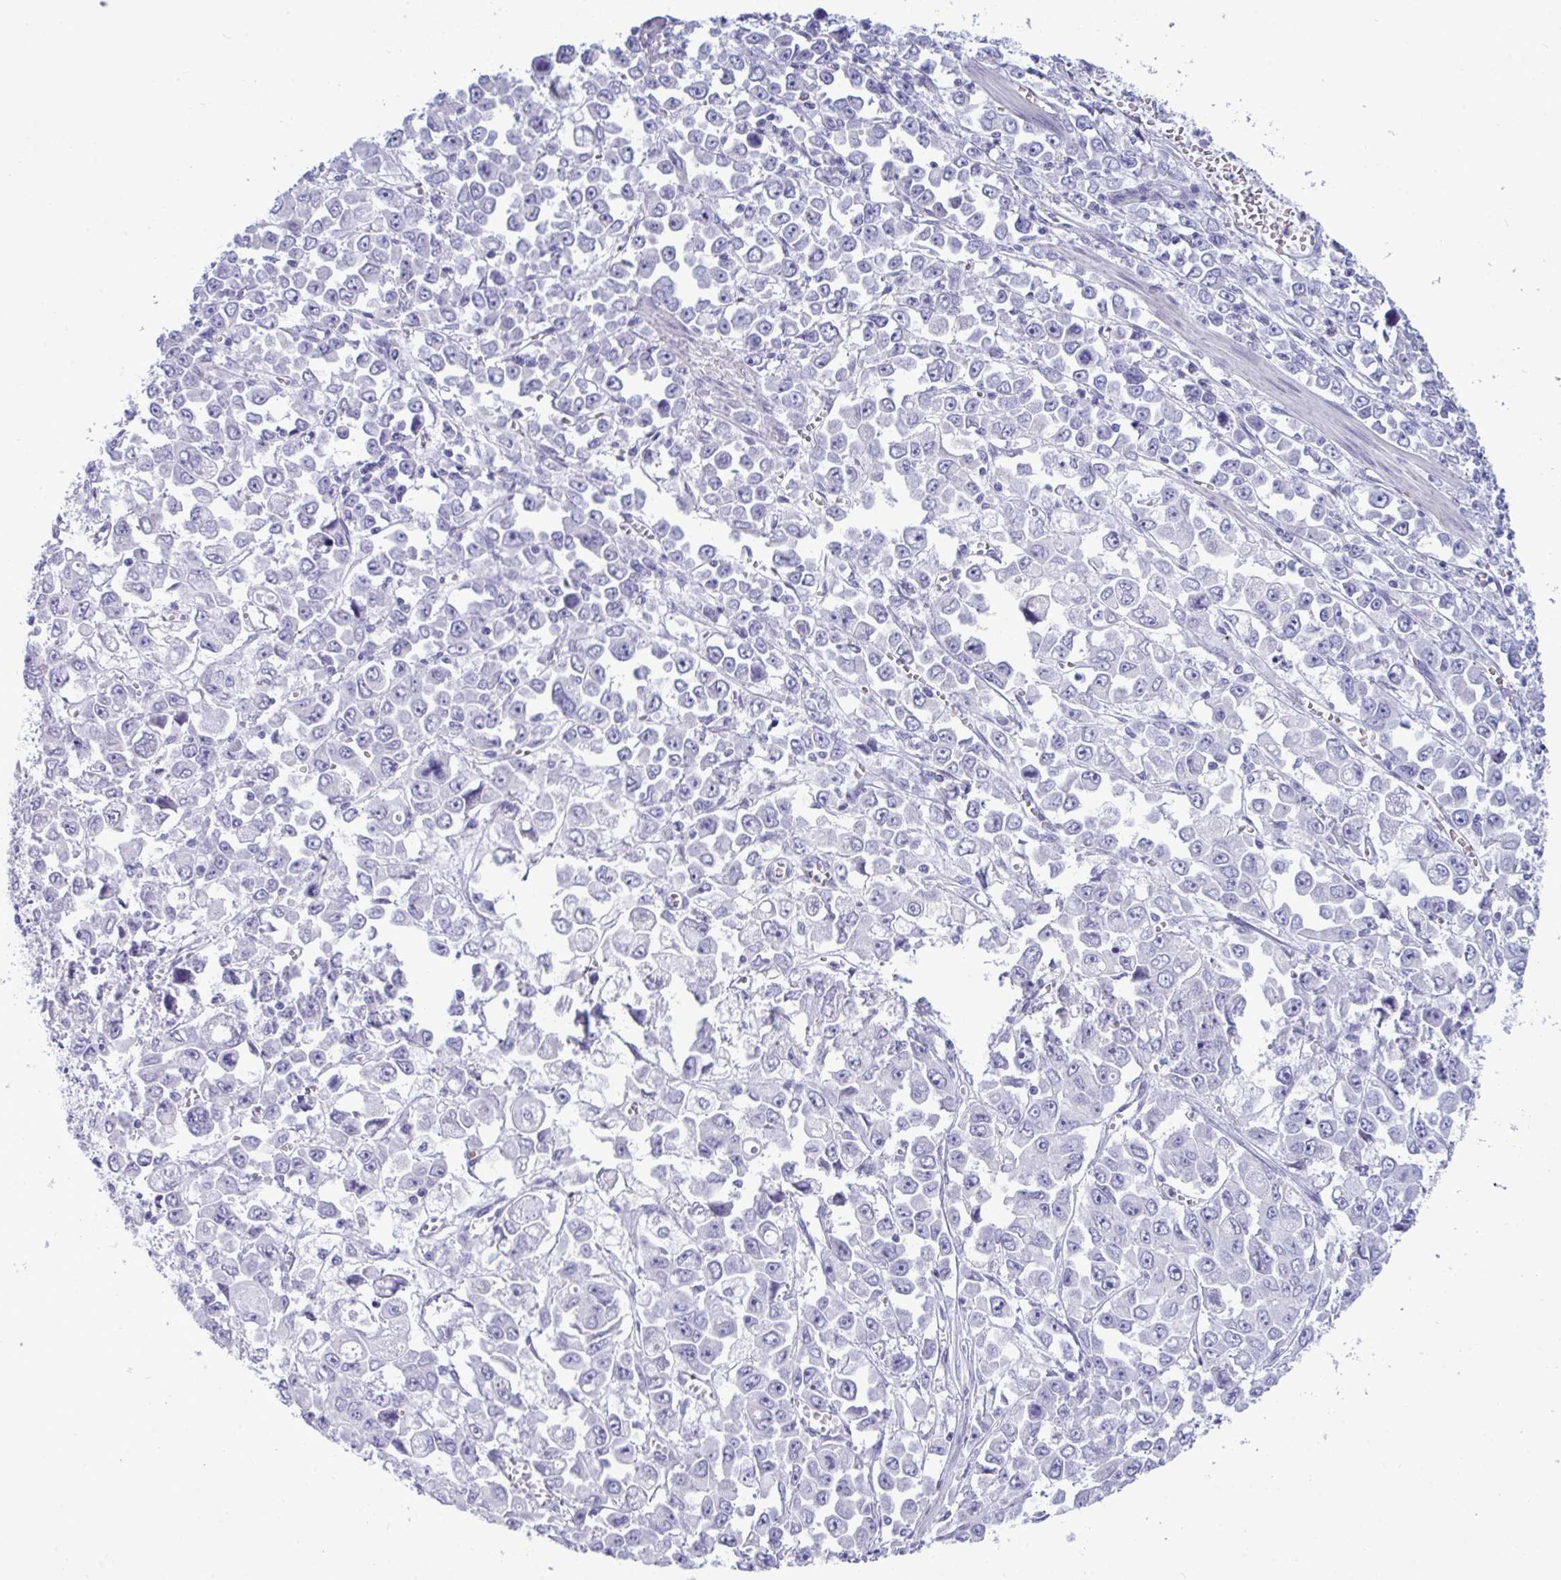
{"staining": {"intensity": "negative", "quantity": "none", "location": "none"}, "tissue": "stomach cancer", "cell_type": "Tumor cells", "image_type": "cancer", "snomed": [{"axis": "morphology", "description": "Adenocarcinoma, NOS"}, {"axis": "topography", "description": "Stomach, upper"}], "caption": "The image displays no staining of tumor cells in stomach cancer.", "gene": "MYH10", "patient": {"sex": "male", "age": 70}}